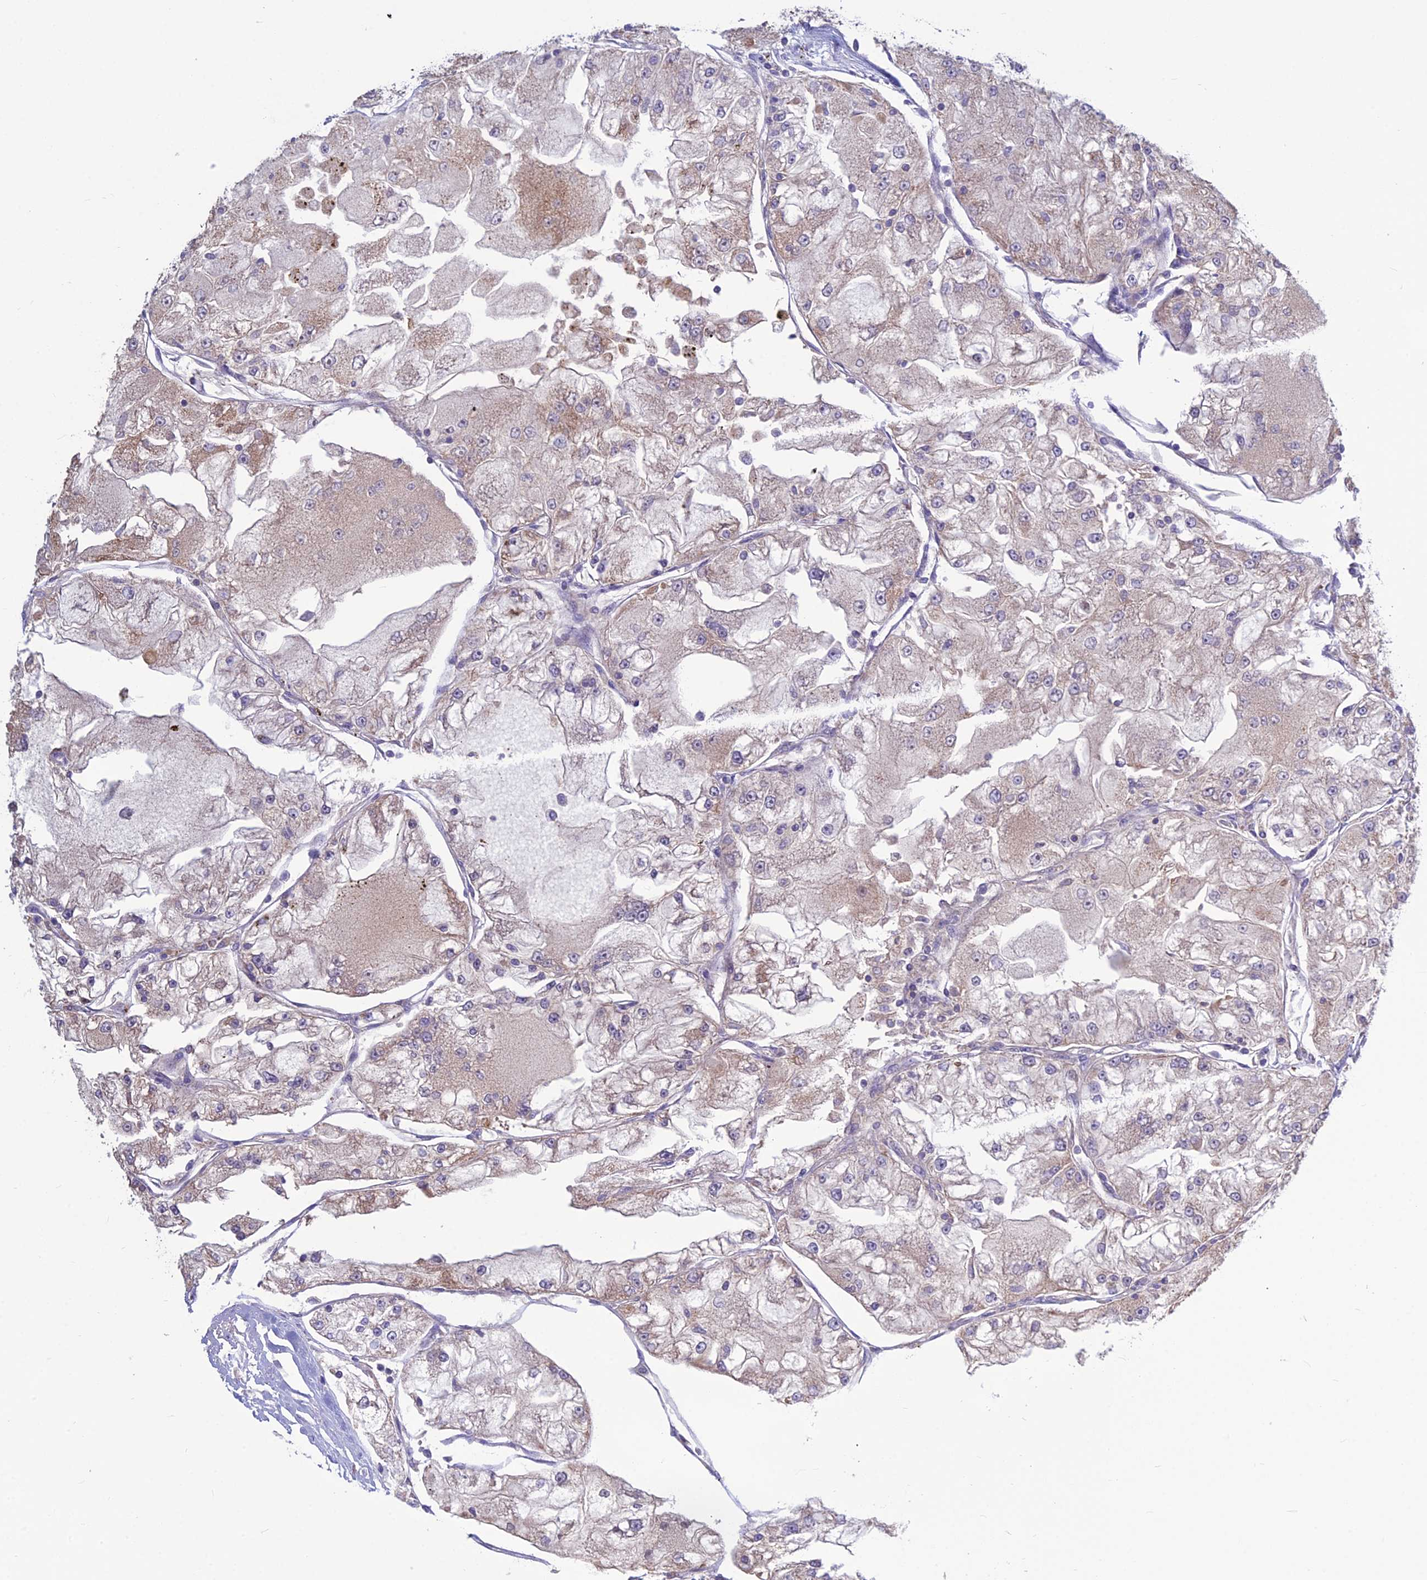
{"staining": {"intensity": "weak", "quantity": "25%-75%", "location": "cytoplasmic/membranous"}, "tissue": "renal cancer", "cell_type": "Tumor cells", "image_type": "cancer", "snomed": [{"axis": "morphology", "description": "Adenocarcinoma, NOS"}, {"axis": "topography", "description": "Kidney"}], "caption": "A micrograph of human renal cancer (adenocarcinoma) stained for a protein demonstrates weak cytoplasmic/membranous brown staining in tumor cells. The staining was performed using DAB (3,3'-diaminobenzidine), with brown indicating positive protein expression. Nuclei are stained blue with hematoxylin.", "gene": "BHMT2", "patient": {"sex": "female", "age": 72}}